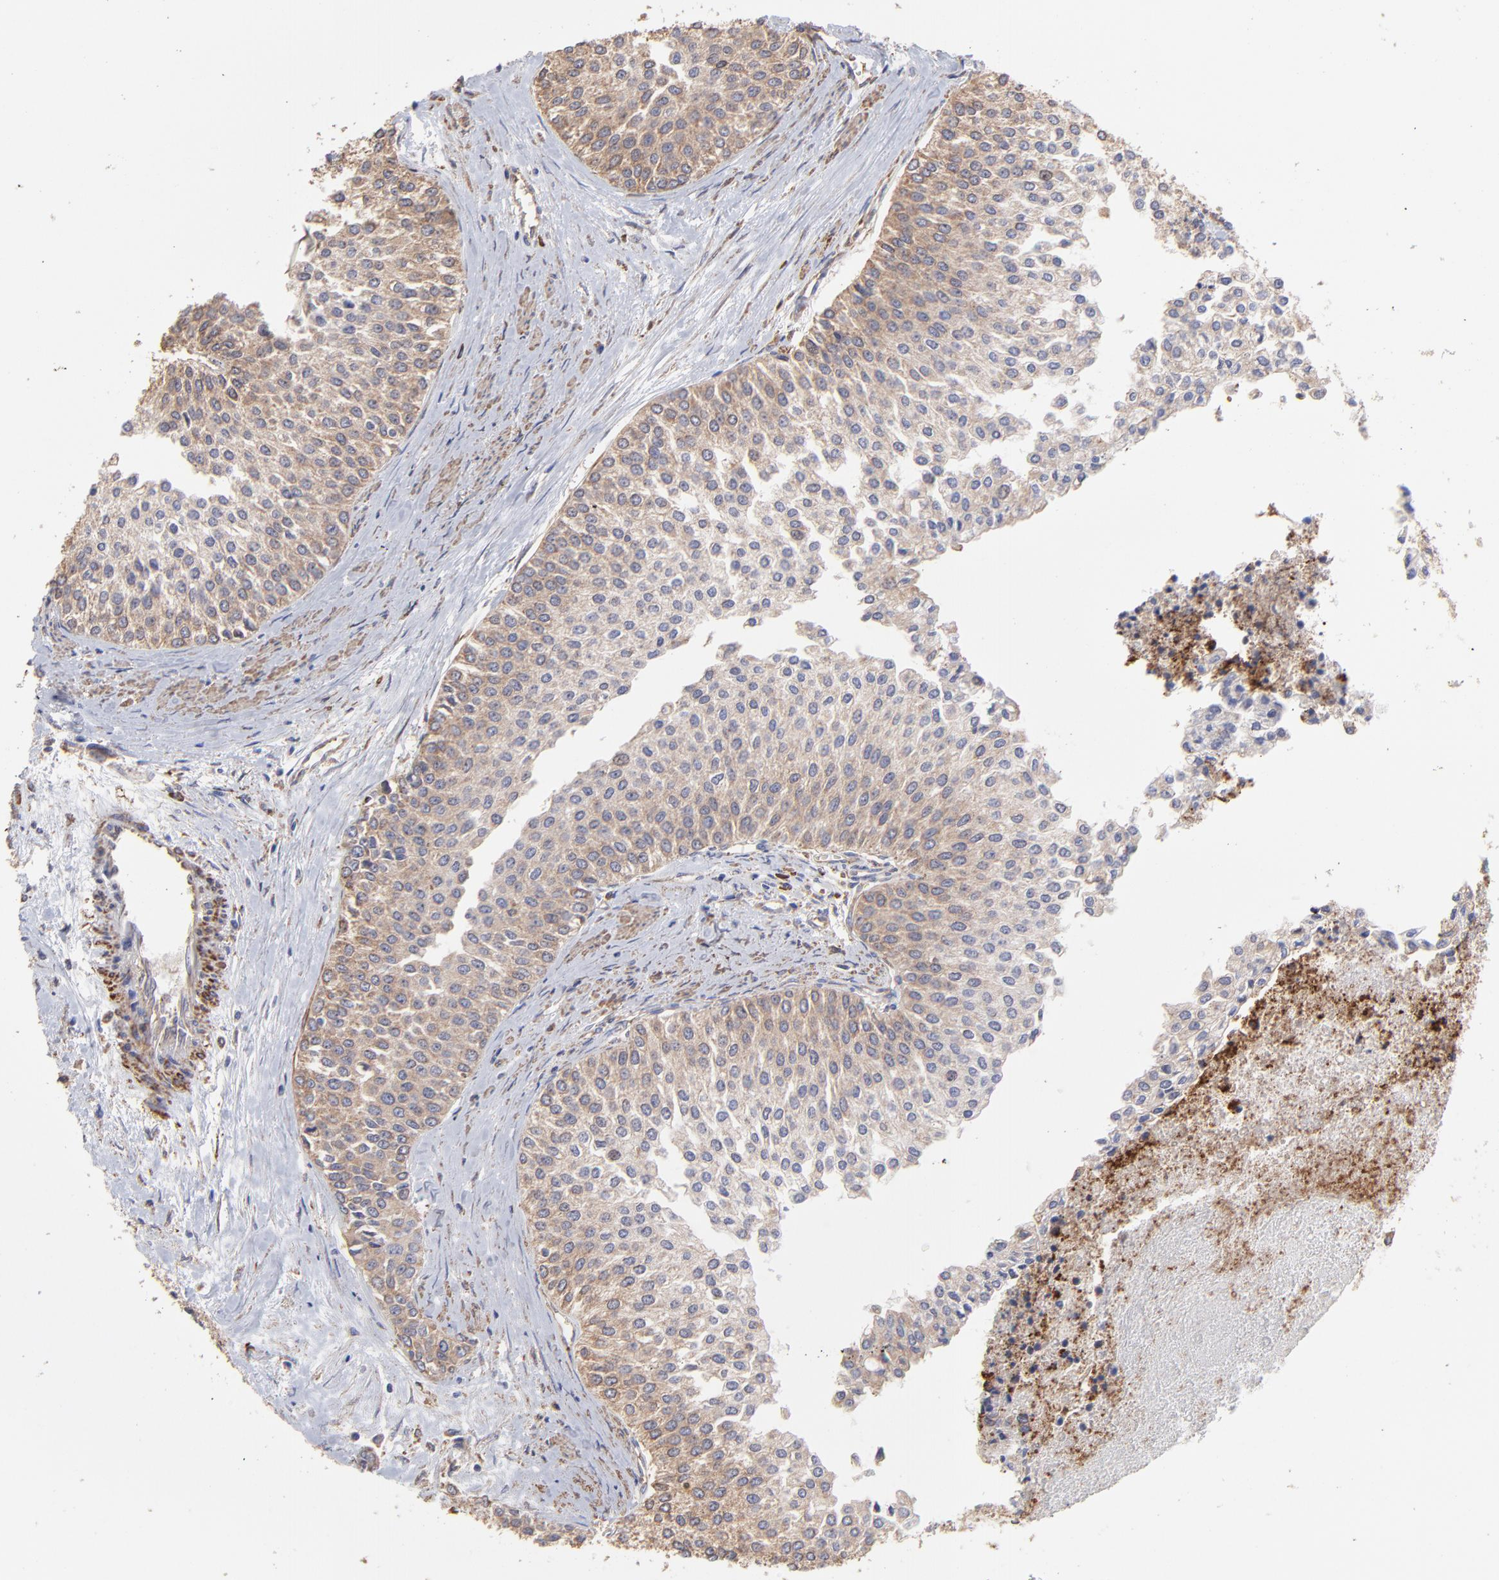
{"staining": {"intensity": "moderate", "quantity": ">75%", "location": "cytoplasmic/membranous"}, "tissue": "urothelial cancer", "cell_type": "Tumor cells", "image_type": "cancer", "snomed": [{"axis": "morphology", "description": "Urothelial carcinoma, Low grade"}, {"axis": "topography", "description": "Urinary bladder"}], "caption": "An image of human urothelial carcinoma (low-grade) stained for a protein reveals moderate cytoplasmic/membranous brown staining in tumor cells. Immunohistochemistry (ihc) stains the protein in brown and the nuclei are stained blue.", "gene": "PFKM", "patient": {"sex": "female", "age": 73}}